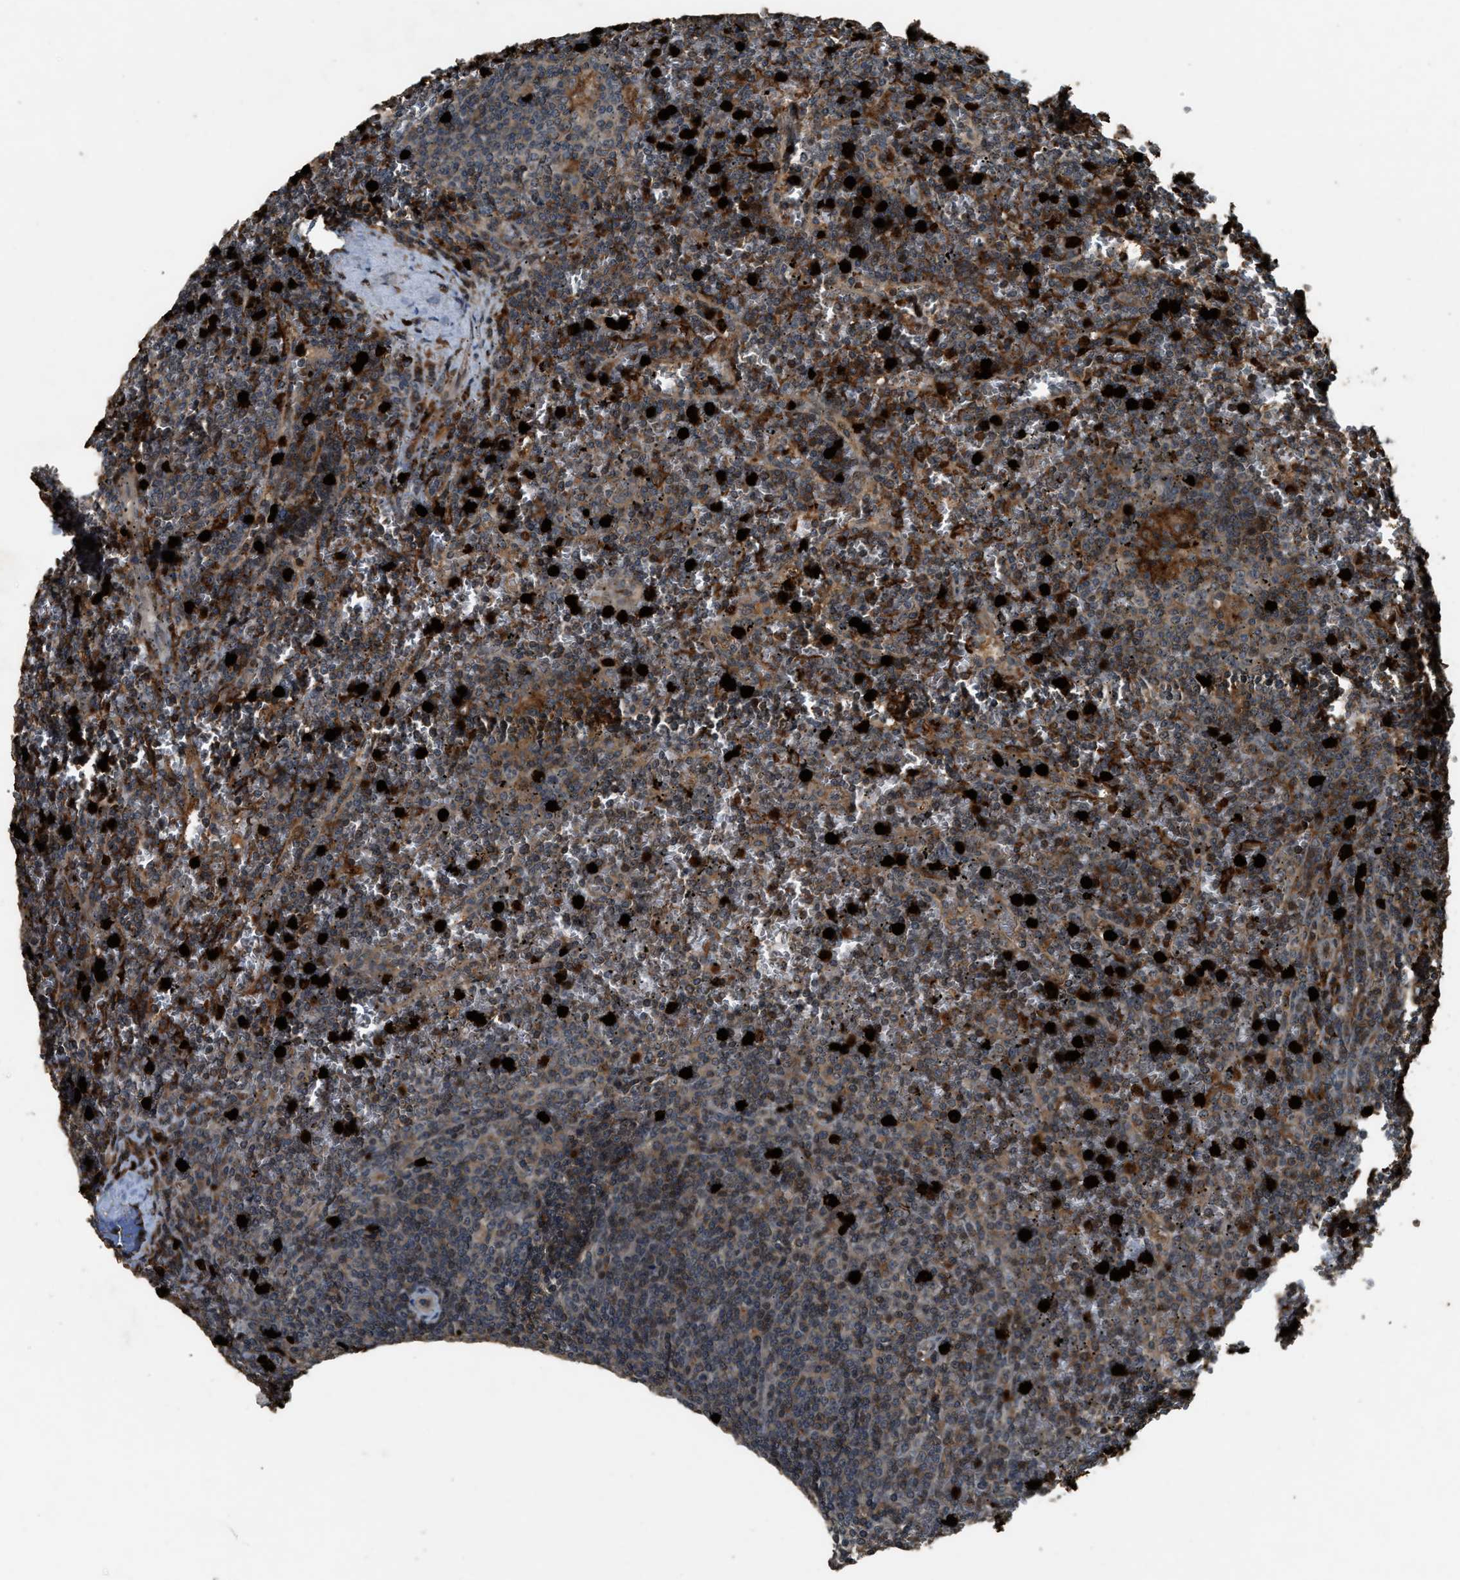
{"staining": {"intensity": "moderate", "quantity": "<25%", "location": "cytoplasmic/membranous"}, "tissue": "lymphoma", "cell_type": "Tumor cells", "image_type": "cancer", "snomed": [{"axis": "morphology", "description": "Malignant lymphoma, non-Hodgkin's type, Low grade"}, {"axis": "topography", "description": "Spleen"}], "caption": "Immunohistochemistry of human lymphoma reveals low levels of moderate cytoplasmic/membranous positivity in approximately <25% of tumor cells. The protein of interest is stained brown, and the nuclei are stained in blue (DAB IHC with brightfield microscopy, high magnification).", "gene": "RNF141", "patient": {"sex": "female", "age": 19}}